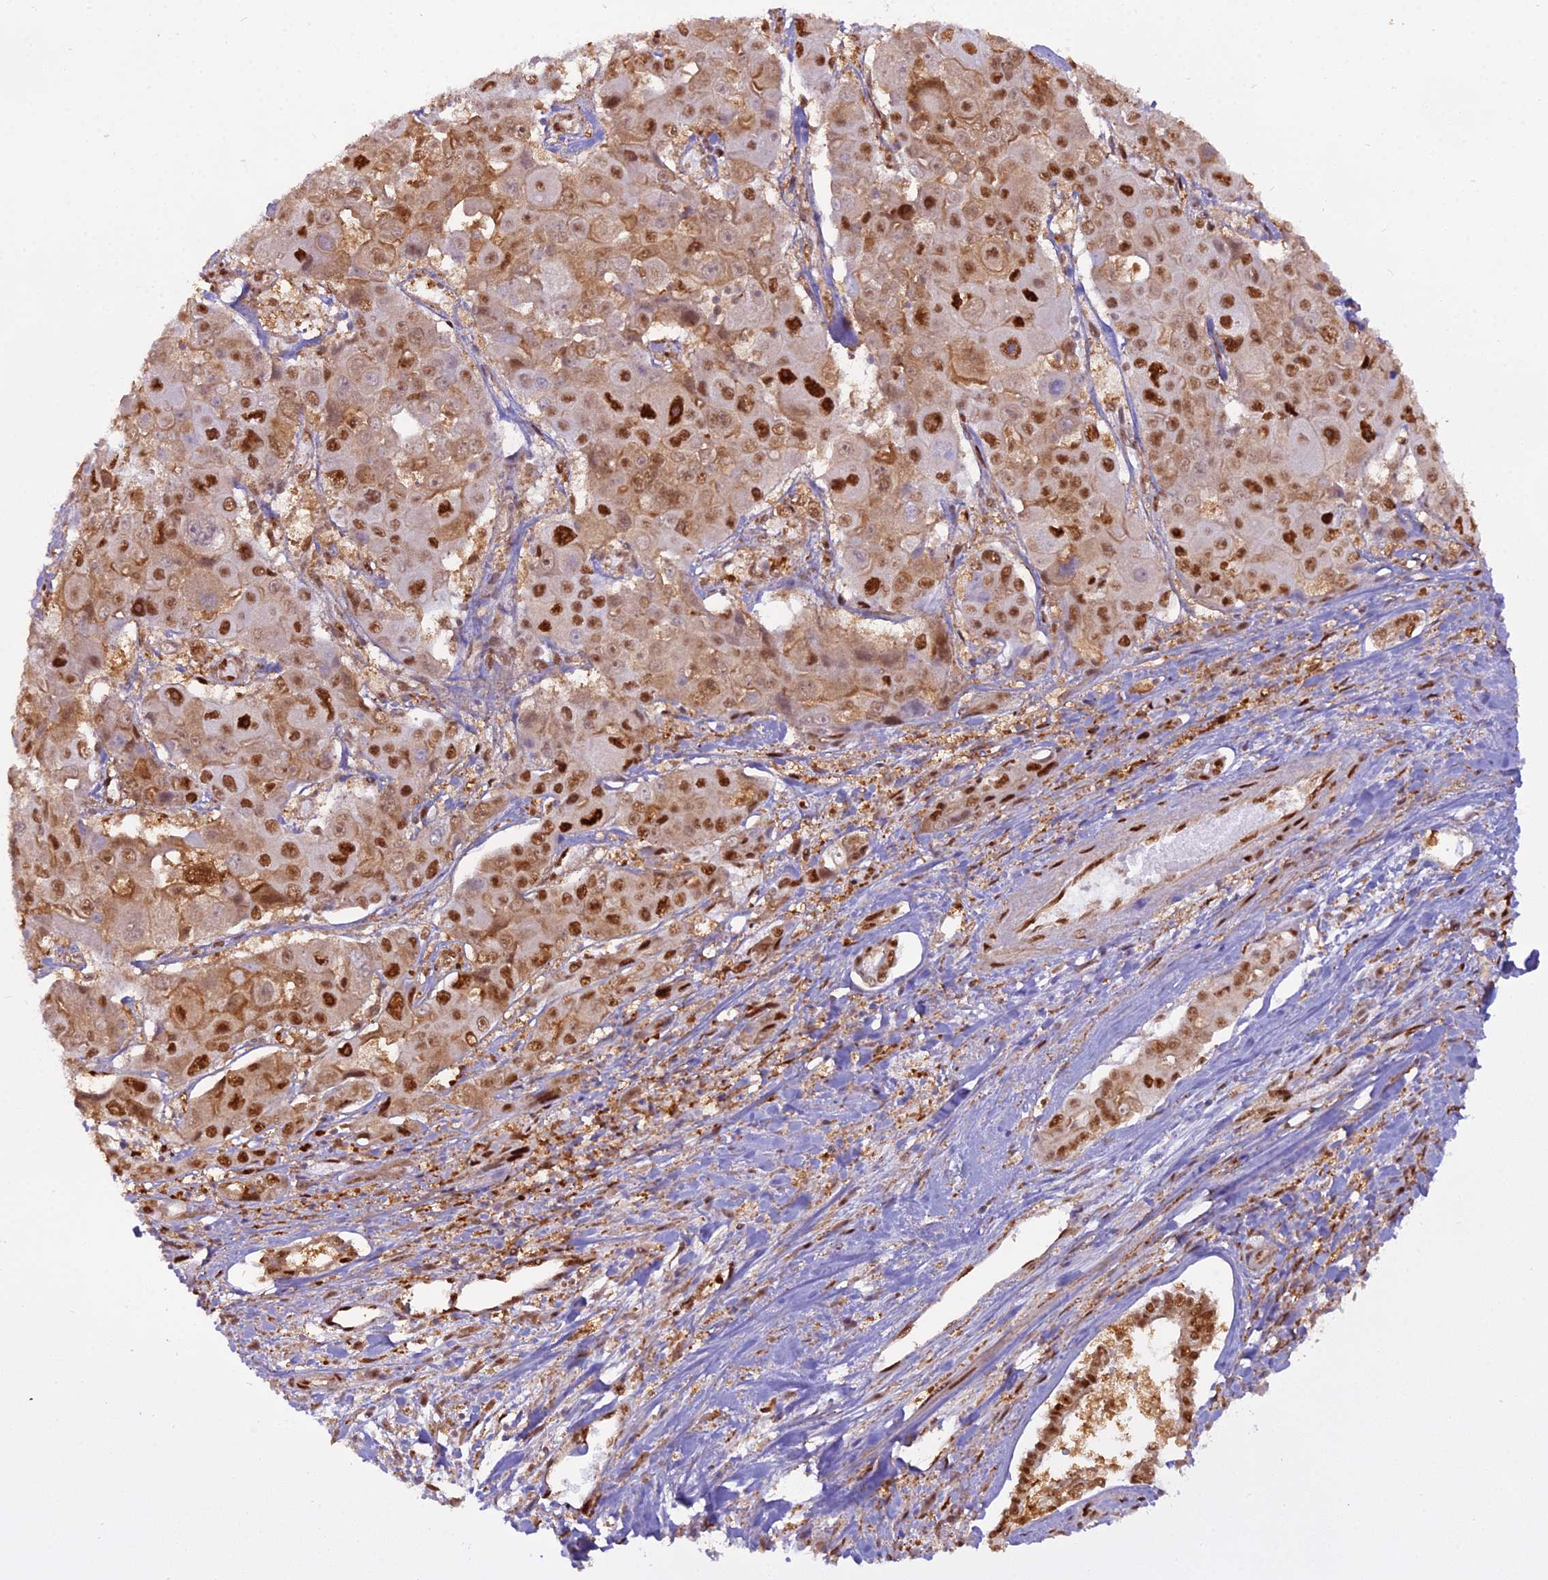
{"staining": {"intensity": "moderate", "quantity": ">75%", "location": "nuclear"}, "tissue": "liver cancer", "cell_type": "Tumor cells", "image_type": "cancer", "snomed": [{"axis": "morphology", "description": "Cholangiocarcinoma"}, {"axis": "topography", "description": "Liver"}], "caption": "A brown stain shows moderate nuclear expression of a protein in liver cancer tumor cells.", "gene": "NPEPL1", "patient": {"sex": "male", "age": 67}}